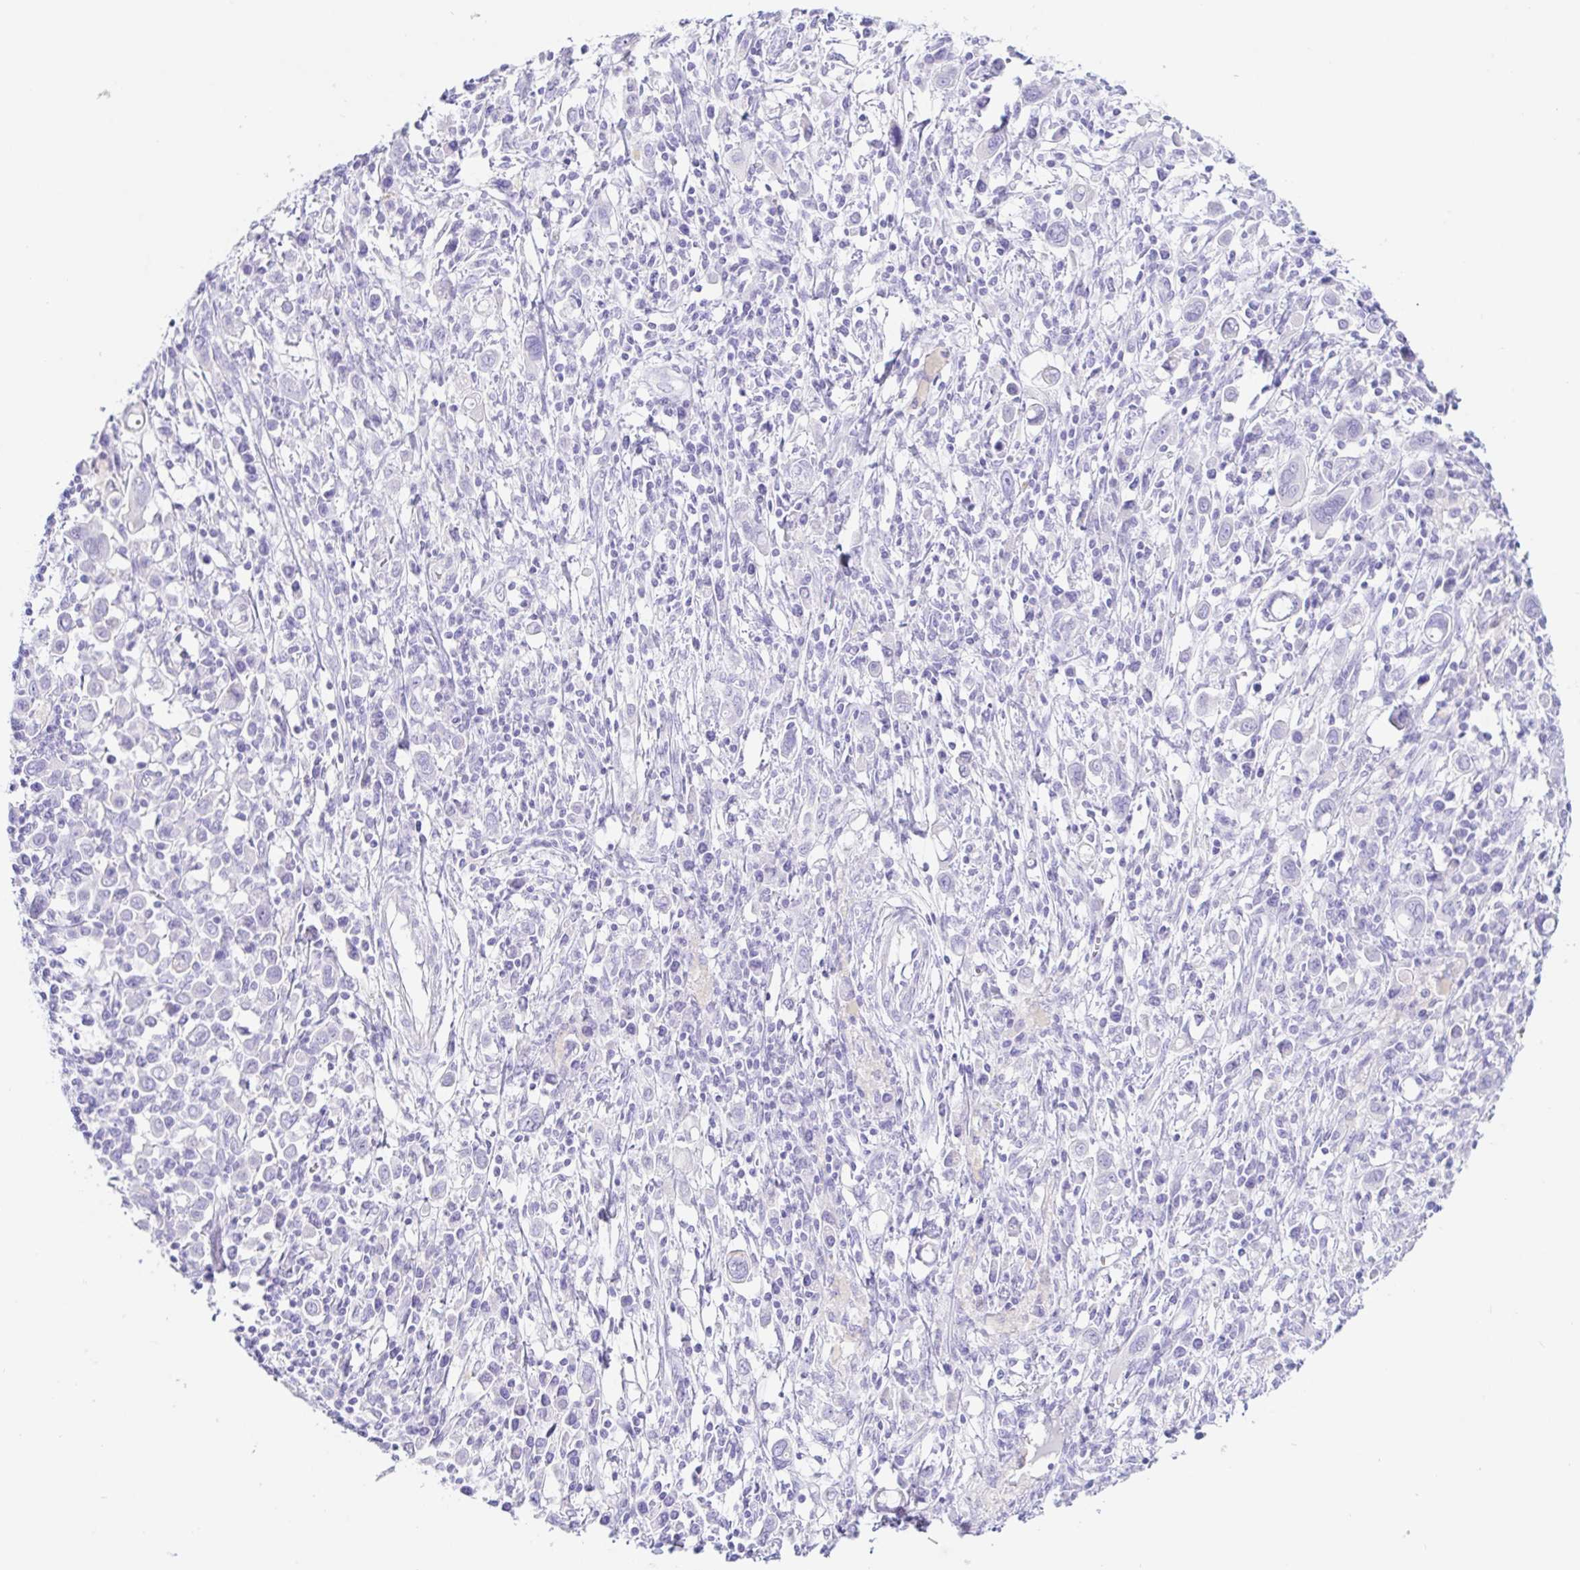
{"staining": {"intensity": "negative", "quantity": "none", "location": "none"}, "tissue": "stomach cancer", "cell_type": "Tumor cells", "image_type": "cancer", "snomed": [{"axis": "morphology", "description": "Adenocarcinoma, NOS"}, {"axis": "topography", "description": "Stomach, upper"}], "caption": "Stomach adenocarcinoma was stained to show a protein in brown. There is no significant expression in tumor cells.", "gene": "PAX8", "patient": {"sex": "male", "age": 75}}